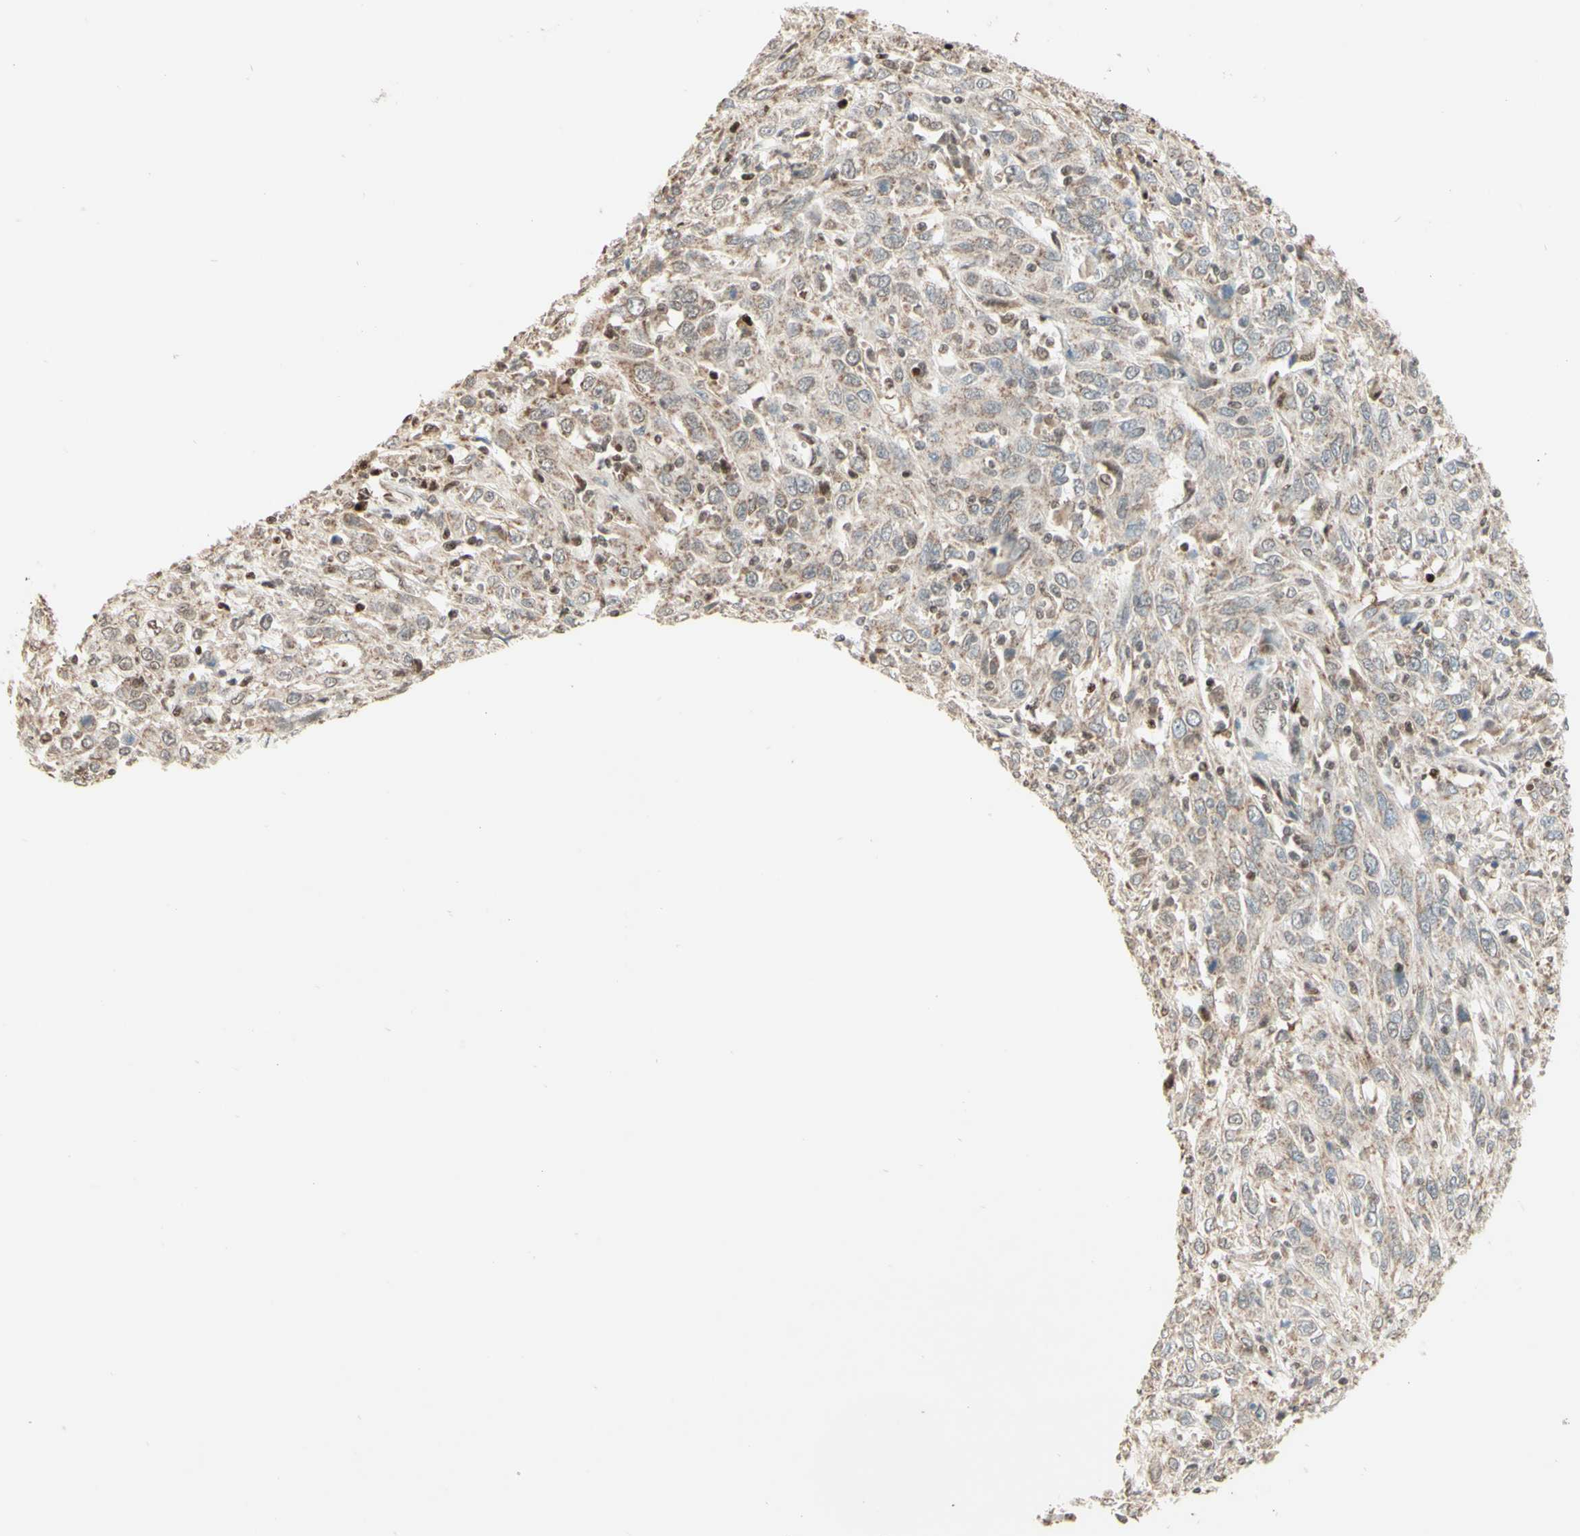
{"staining": {"intensity": "weak", "quantity": "25%-75%", "location": "cytoplasmic/membranous"}, "tissue": "cervical cancer", "cell_type": "Tumor cells", "image_type": "cancer", "snomed": [{"axis": "morphology", "description": "Squamous cell carcinoma, NOS"}, {"axis": "topography", "description": "Cervix"}], "caption": "Immunohistochemistry (IHC) histopathology image of cervical squamous cell carcinoma stained for a protein (brown), which displays low levels of weak cytoplasmic/membranous staining in approximately 25%-75% of tumor cells.", "gene": "NR3C1", "patient": {"sex": "female", "age": 46}}